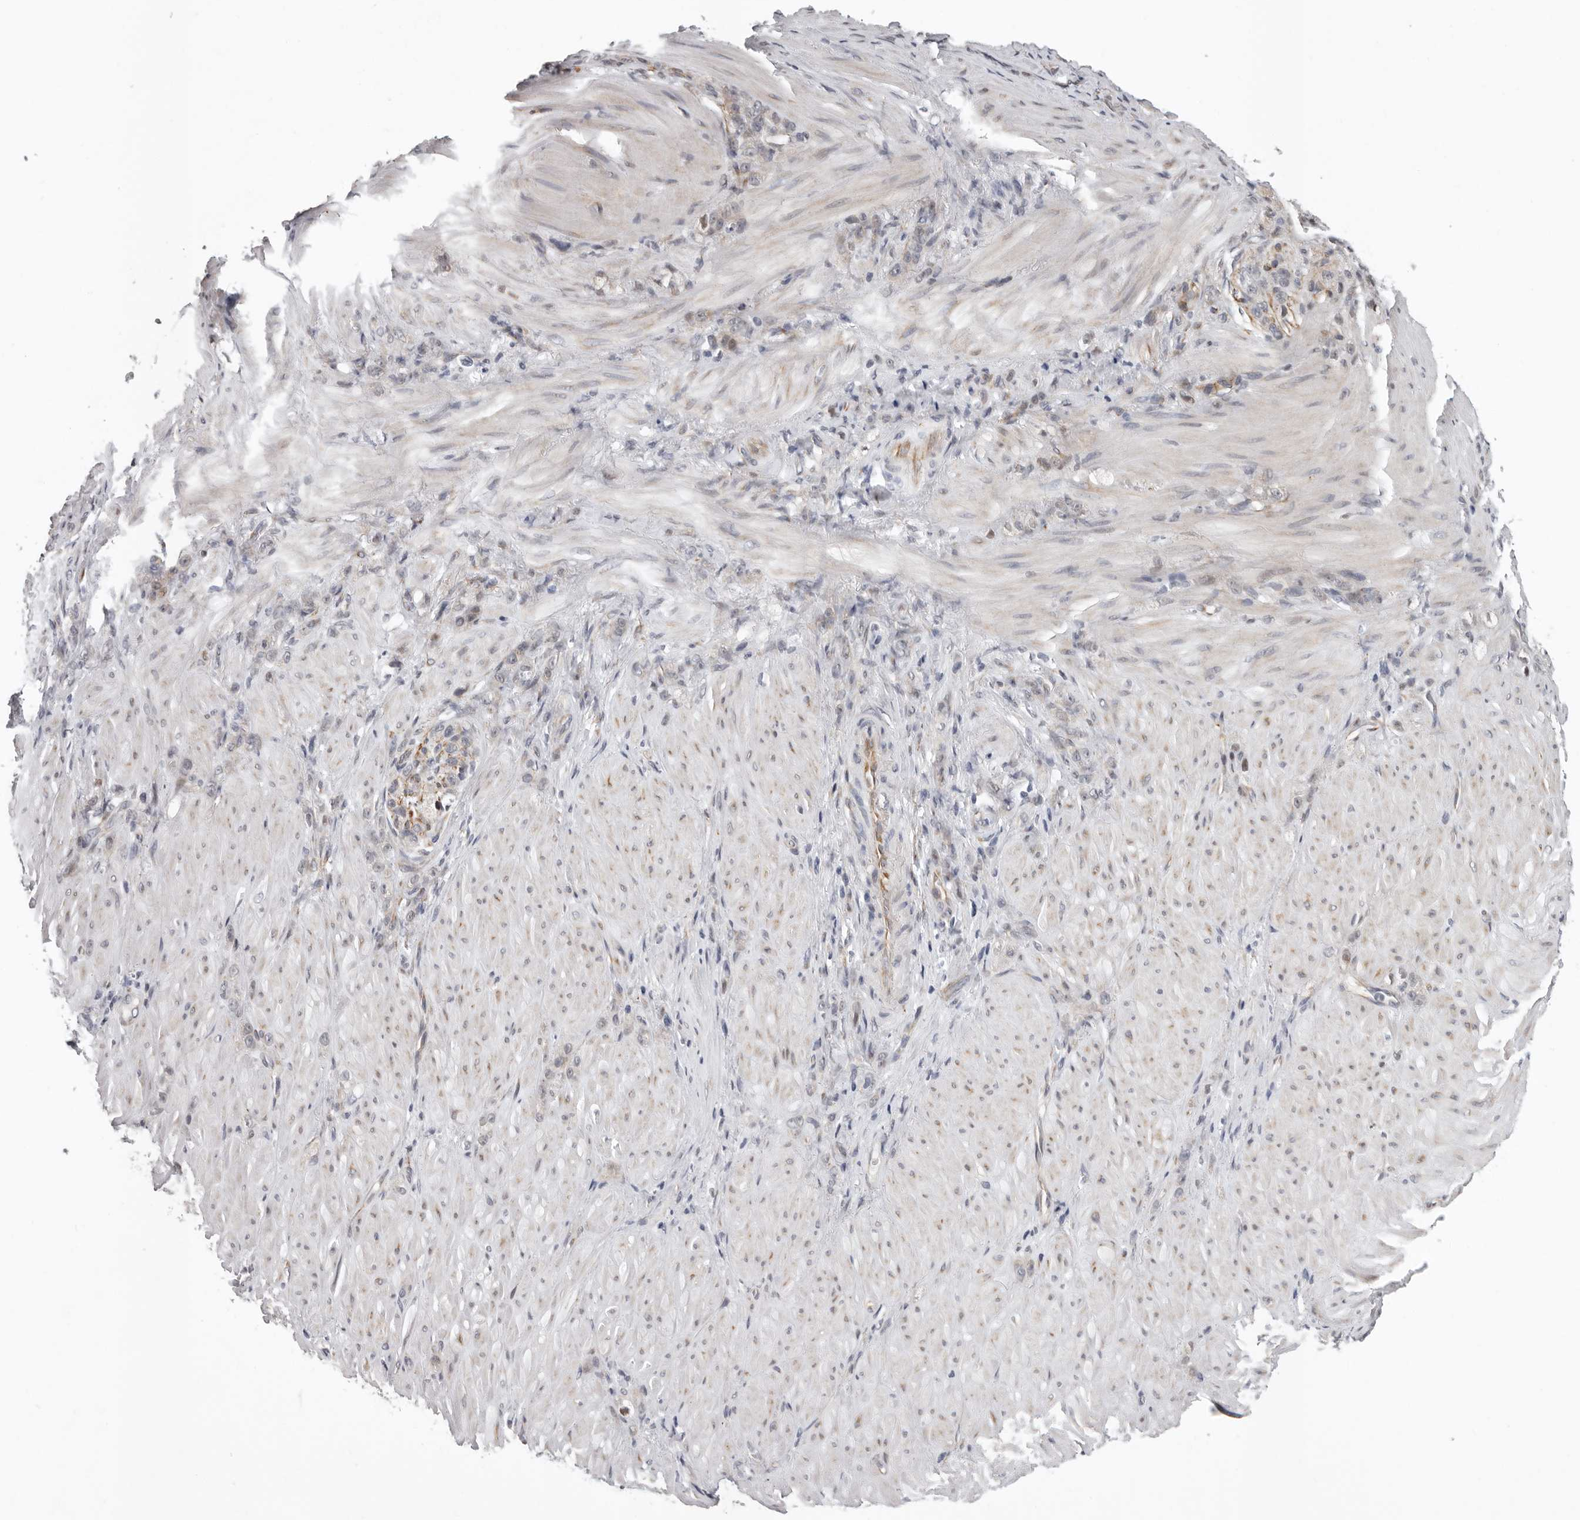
{"staining": {"intensity": "negative", "quantity": "none", "location": "none"}, "tissue": "stomach cancer", "cell_type": "Tumor cells", "image_type": "cancer", "snomed": [{"axis": "morphology", "description": "Normal tissue, NOS"}, {"axis": "morphology", "description": "Adenocarcinoma, NOS"}, {"axis": "topography", "description": "Stomach"}], "caption": "Tumor cells show no significant protein positivity in stomach cancer (adenocarcinoma).", "gene": "RALGPS2", "patient": {"sex": "male", "age": 82}}